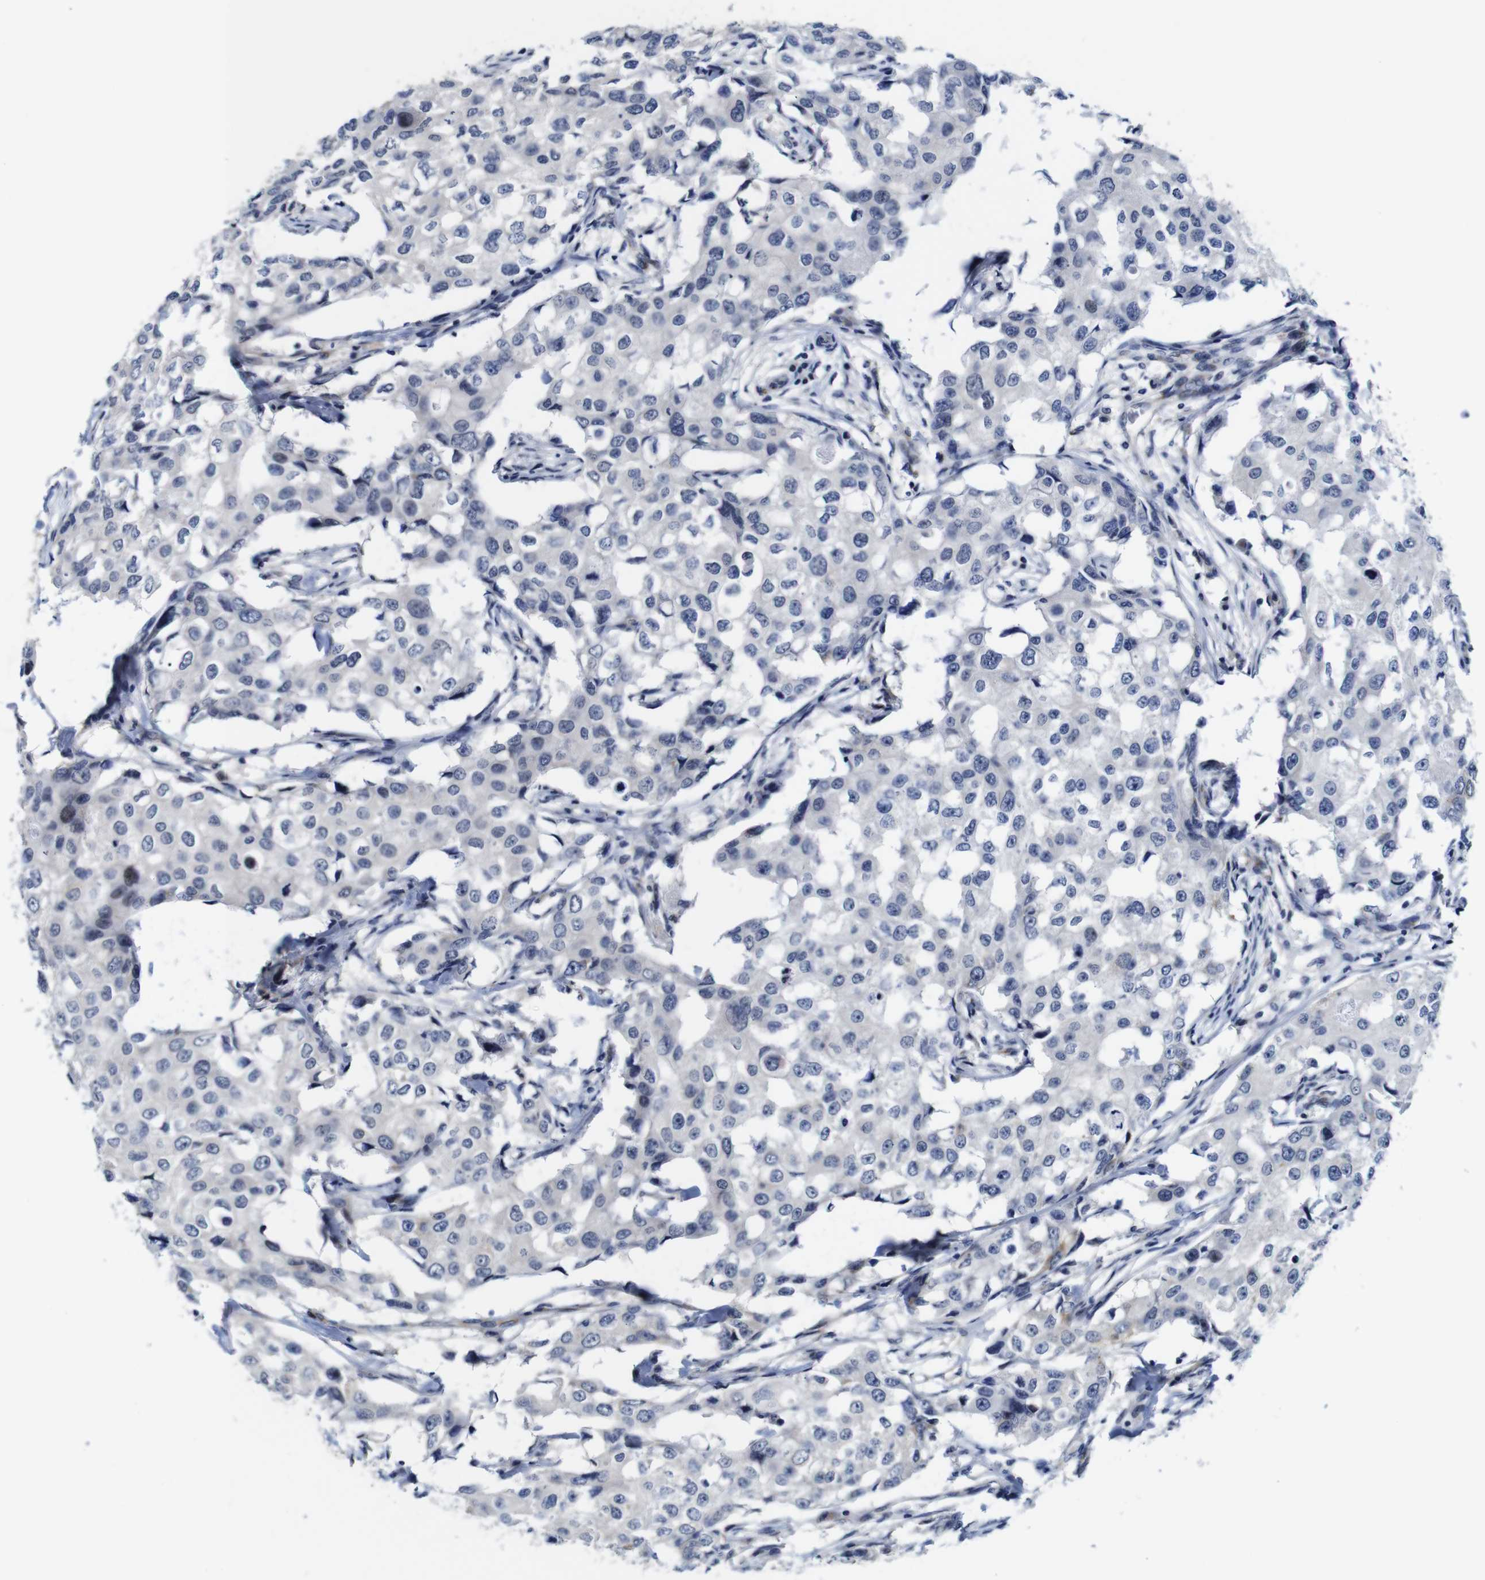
{"staining": {"intensity": "weak", "quantity": "25%-75%", "location": "cytoplasmic/membranous"}, "tissue": "breast cancer", "cell_type": "Tumor cells", "image_type": "cancer", "snomed": [{"axis": "morphology", "description": "Duct carcinoma"}, {"axis": "topography", "description": "Breast"}], "caption": "IHC of human breast cancer (infiltrating ductal carcinoma) reveals low levels of weak cytoplasmic/membranous positivity in approximately 25%-75% of tumor cells.", "gene": "FURIN", "patient": {"sex": "female", "age": 27}}